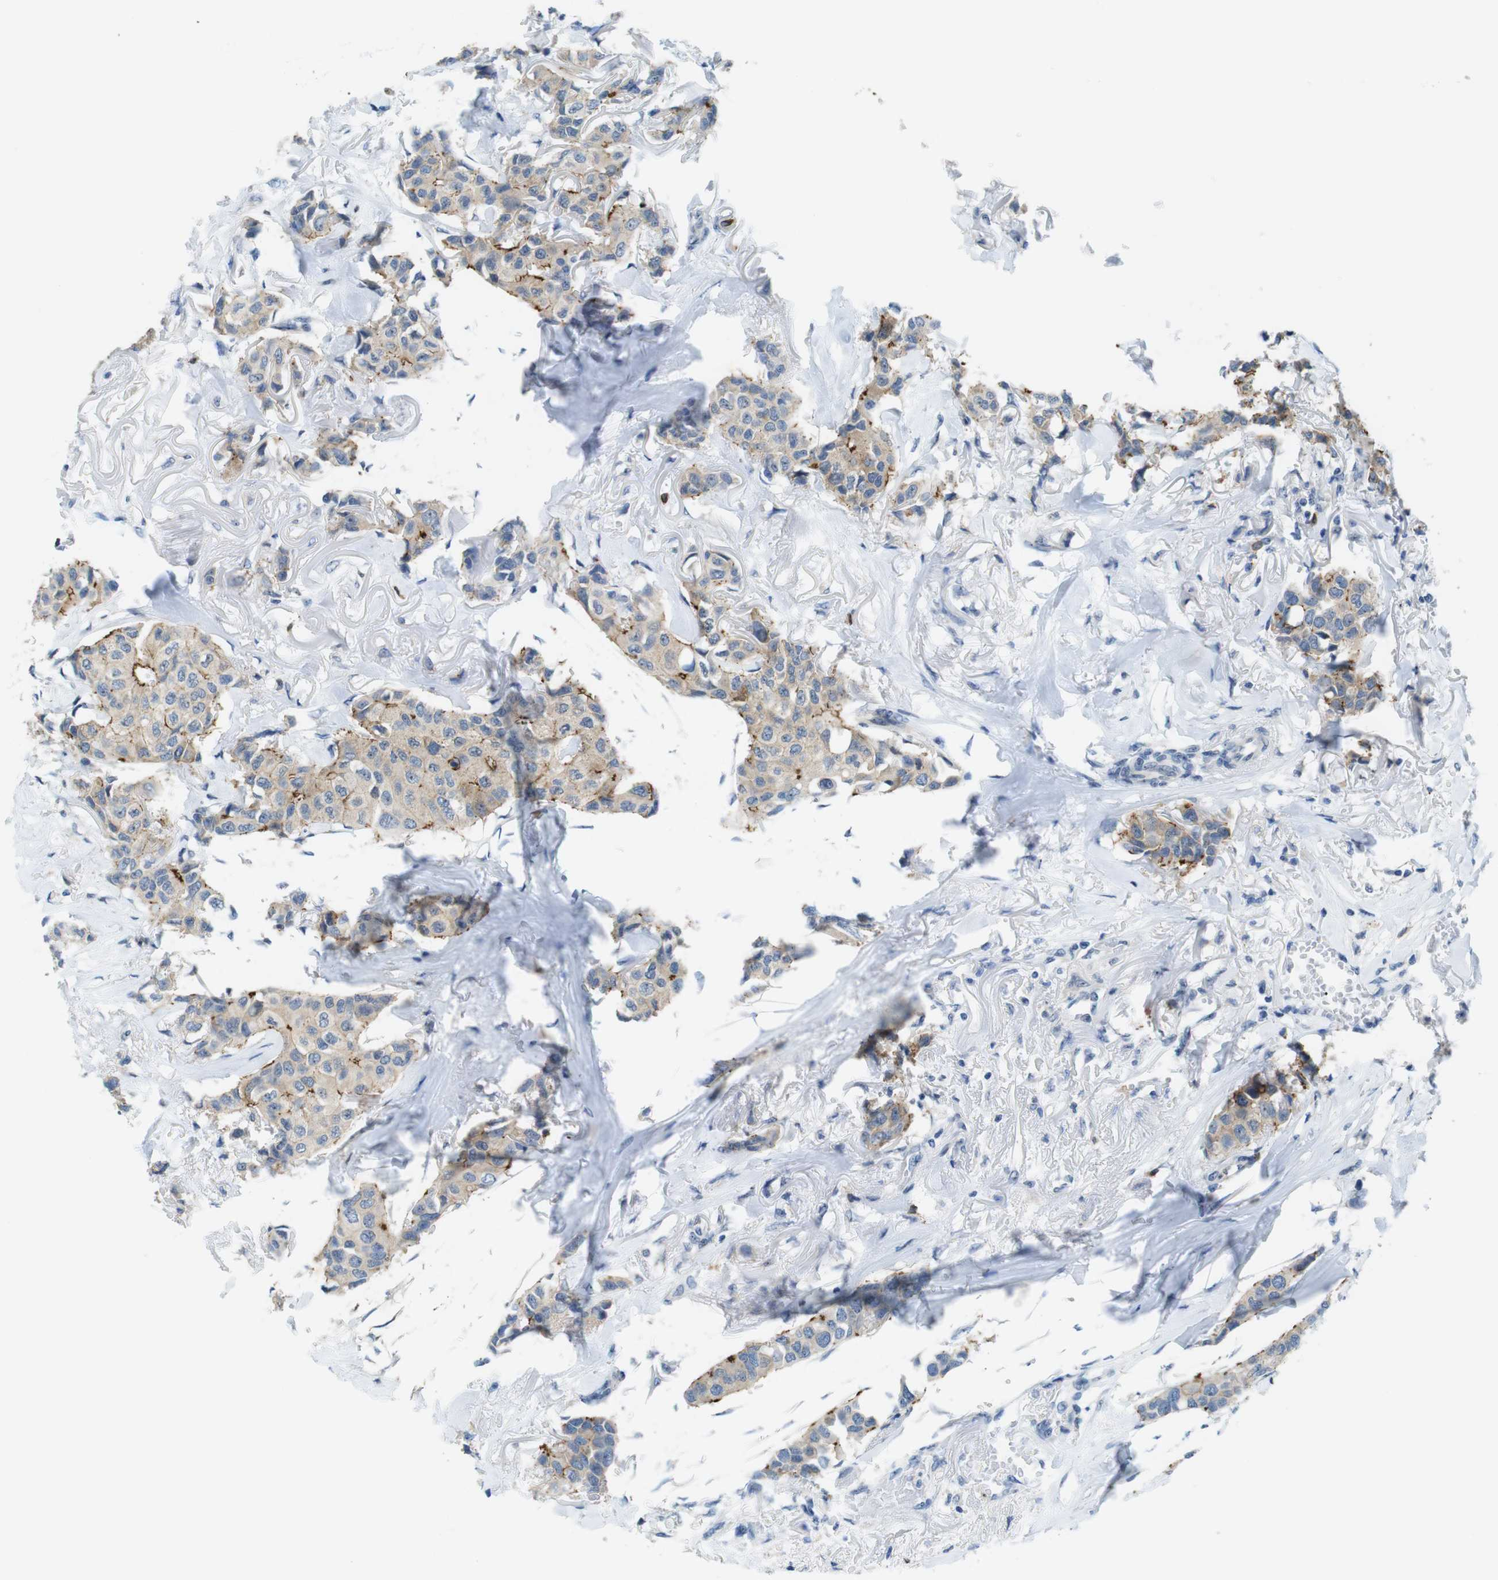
{"staining": {"intensity": "moderate", "quantity": "25%-75%", "location": "cytoplasmic/membranous"}, "tissue": "breast cancer", "cell_type": "Tumor cells", "image_type": "cancer", "snomed": [{"axis": "morphology", "description": "Duct carcinoma"}, {"axis": "topography", "description": "Breast"}], "caption": "The histopathology image exhibits immunohistochemical staining of breast infiltrating ductal carcinoma. There is moderate cytoplasmic/membranous staining is present in approximately 25%-75% of tumor cells. The protein of interest is shown in brown color, while the nuclei are stained blue.", "gene": "TJP3", "patient": {"sex": "female", "age": 80}}